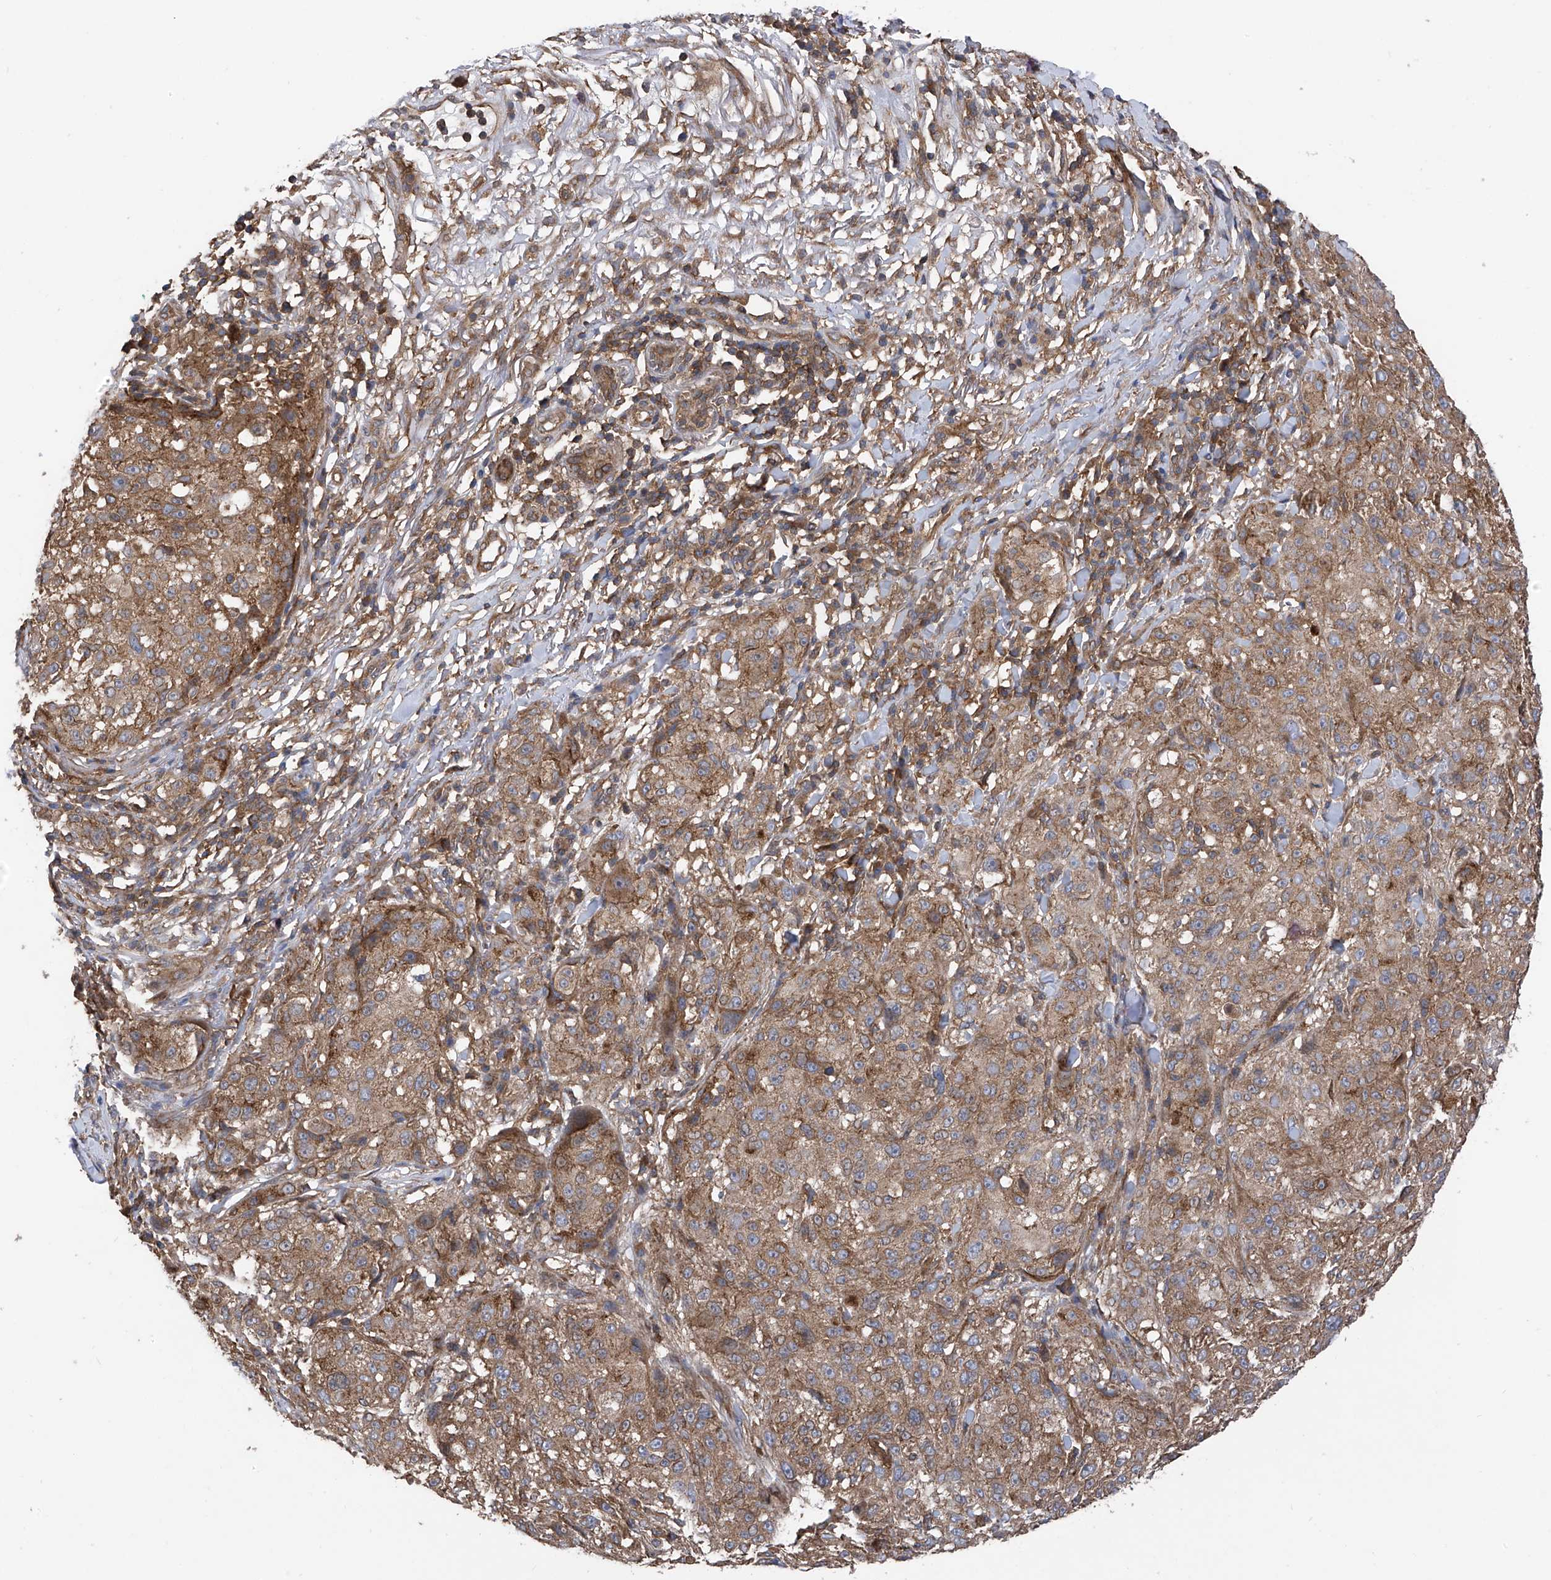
{"staining": {"intensity": "weak", "quantity": ">75%", "location": "cytoplasmic/membranous"}, "tissue": "melanoma", "cell_type": "Tumor cells", "image_type": "cancer", "snomed": [{"axis": "morphology", "description": "Necrosis, NOS"}, {"axis": "morphology", "description": "Malignant melanoma, NOS"}, {"axis": "topography", "description": "Skin"}], "caption": "Immunohistochemistry (IHC) micrograph of human melanoma stained for a protein (brown), which shows low levels of weak cytoplasmic/membranous positivity in approximately >75% of tumor cells.", "gene": "CHPF", "patient": {"sex": "female", "age": 87}}